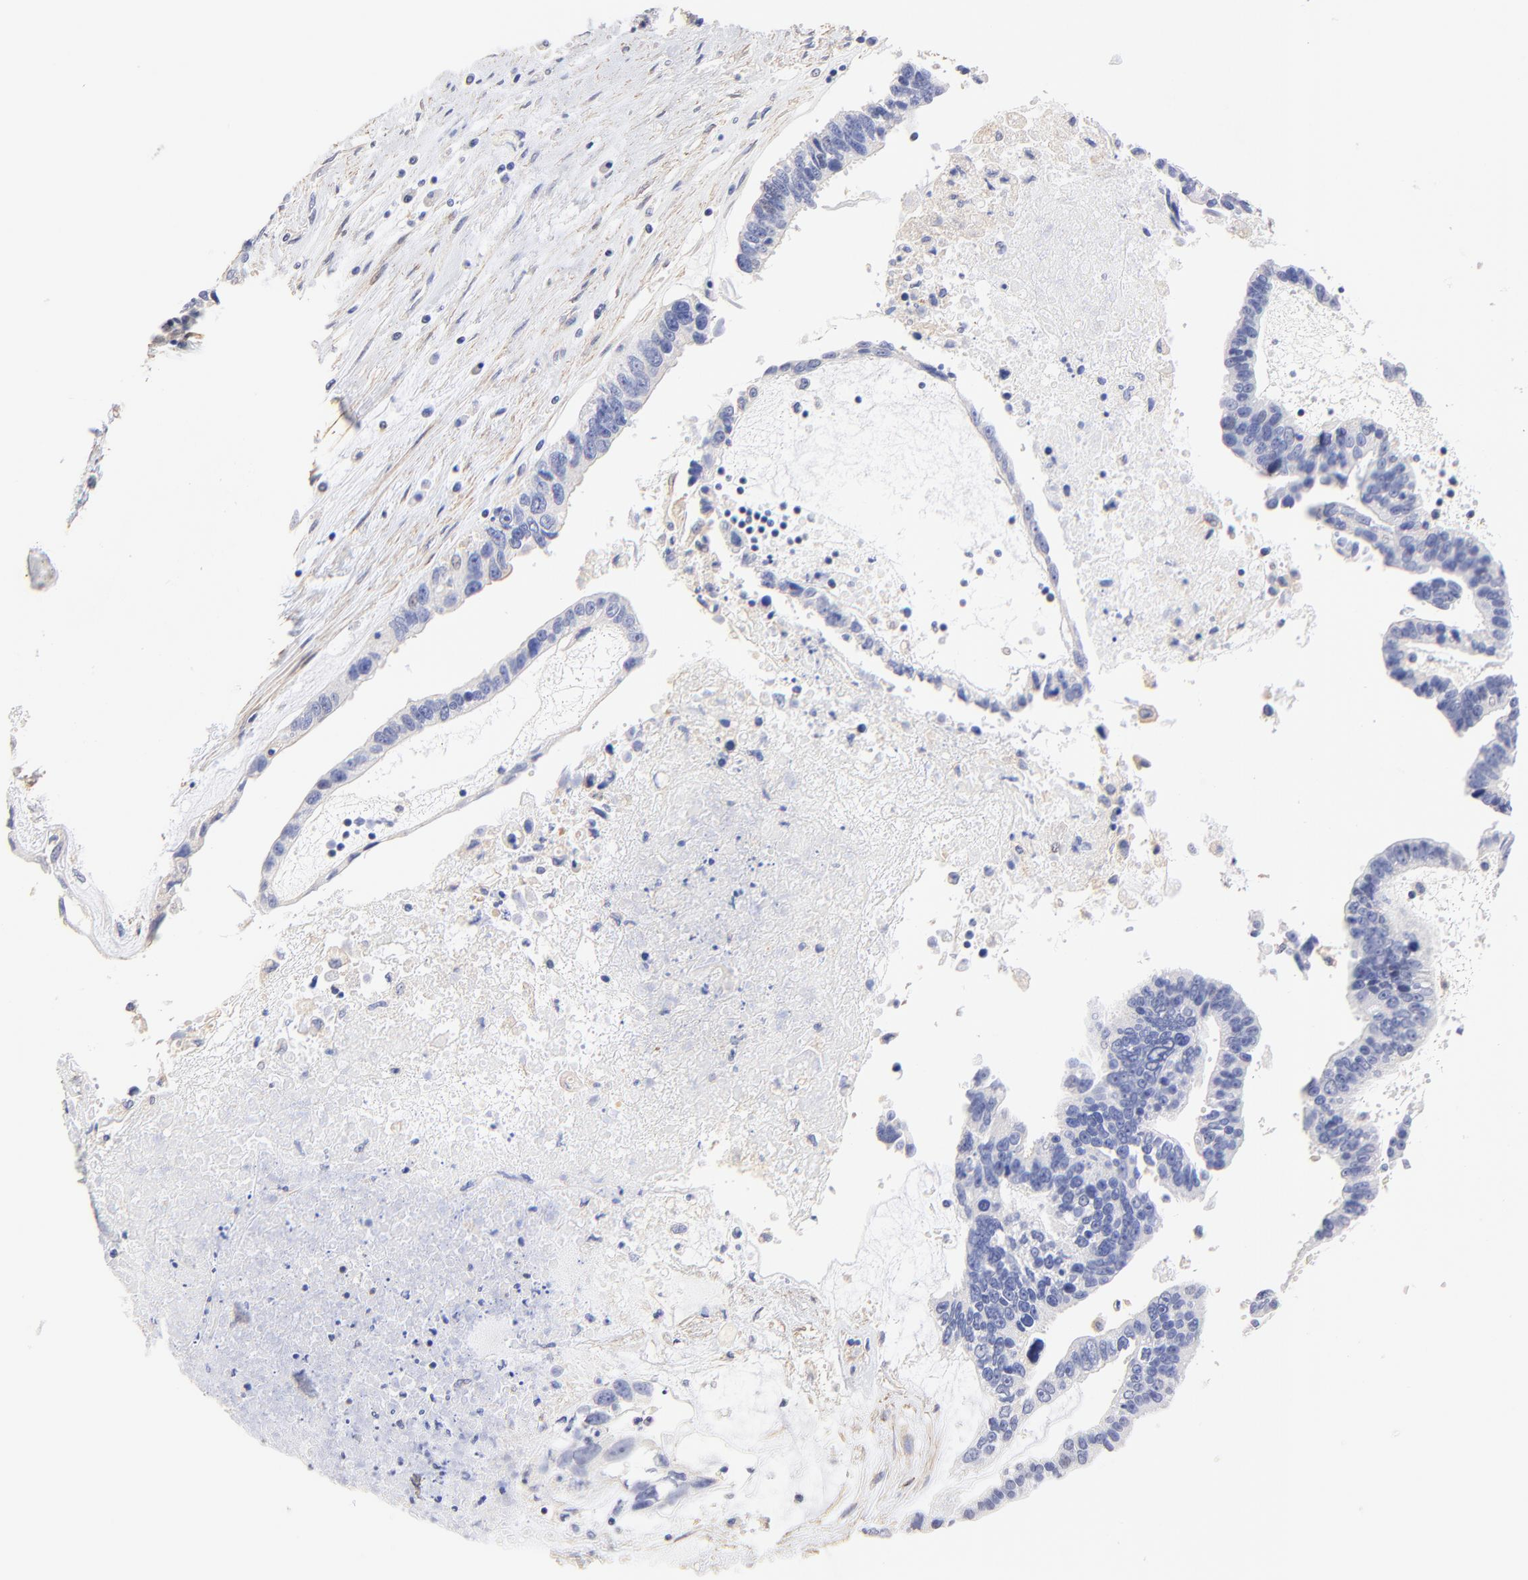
{"staining": {"intensity": "negative", "quantity": "none", "location": "none"}, "tissue": "ovarian cancer", "cell_type": "Tumor cells", "image_type": "cancer", "snomed": [{"axis": "morphology", "description": "Carcinoma, endometroid"}, {"axis": "morphology", "description": "Cystadenocarcinoma, serous, NOS"}, {"axis": "topography", "description": "Ovary"}], "caption": "Histopathology image shows no significant protein expression in tumor cells of ovarian cancer (endometroid carcinoma).", "gene": "ACTRT1", "patient": {"sex": "female", "age": 45}}